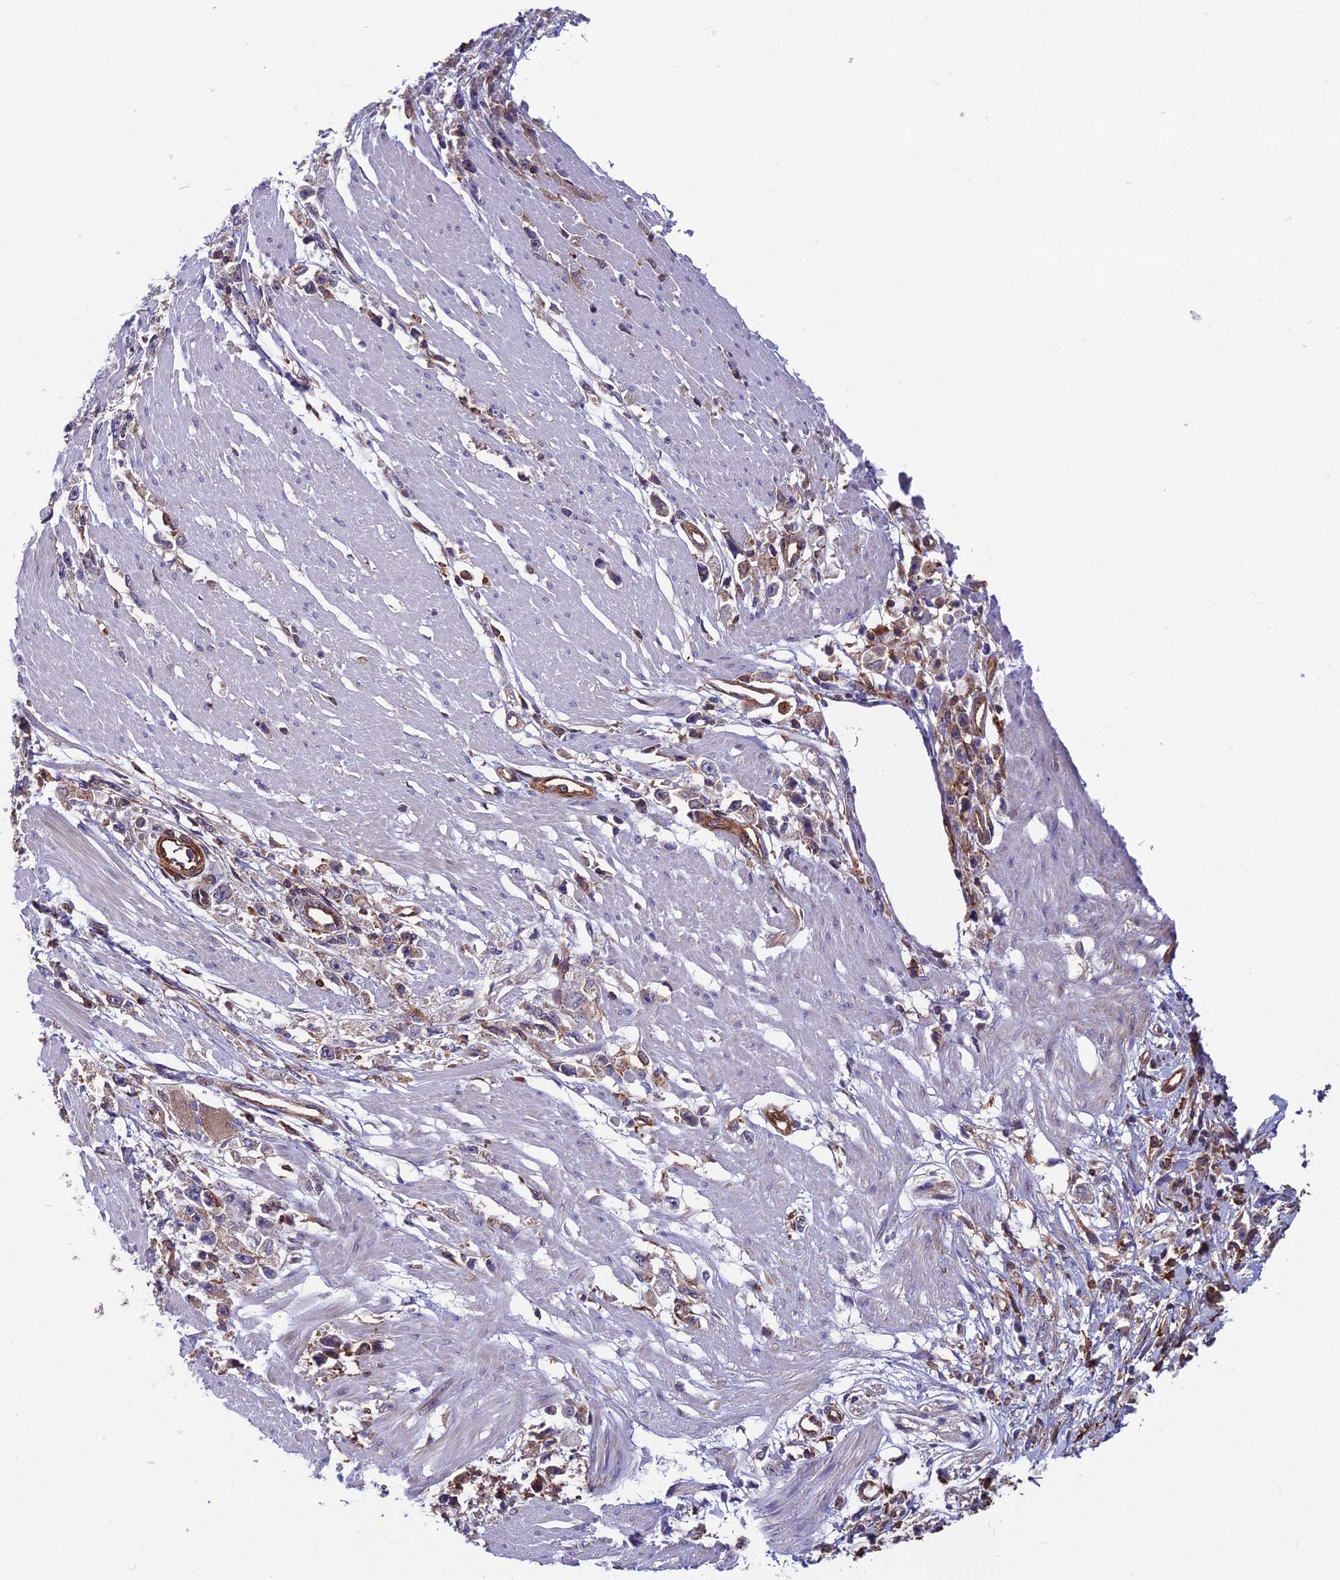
{"staining": {"intensity": "weak", "quantity": "<25%", "location": "cytoplasmic/membranous"}, "tissue": "stomach cancer", "cell_type": "Tumor cells", "image_type": "cancer", "snomed": [{"axis": "morphology", "description": "Adenocarcinoma, NOS"}, {"axis": "topography", "description": "Stomach"}], "caption": "High magnification brightfield microscopy of stomach adenocarcinoma stained with DAB (3,3'-diaminobenzidine) (brown) and counterstained with hematoxylin (blue): tumor cells show no significant staining.", "gene": "RTN4RL1", "patient": {"sex": "female", "age": 59}}